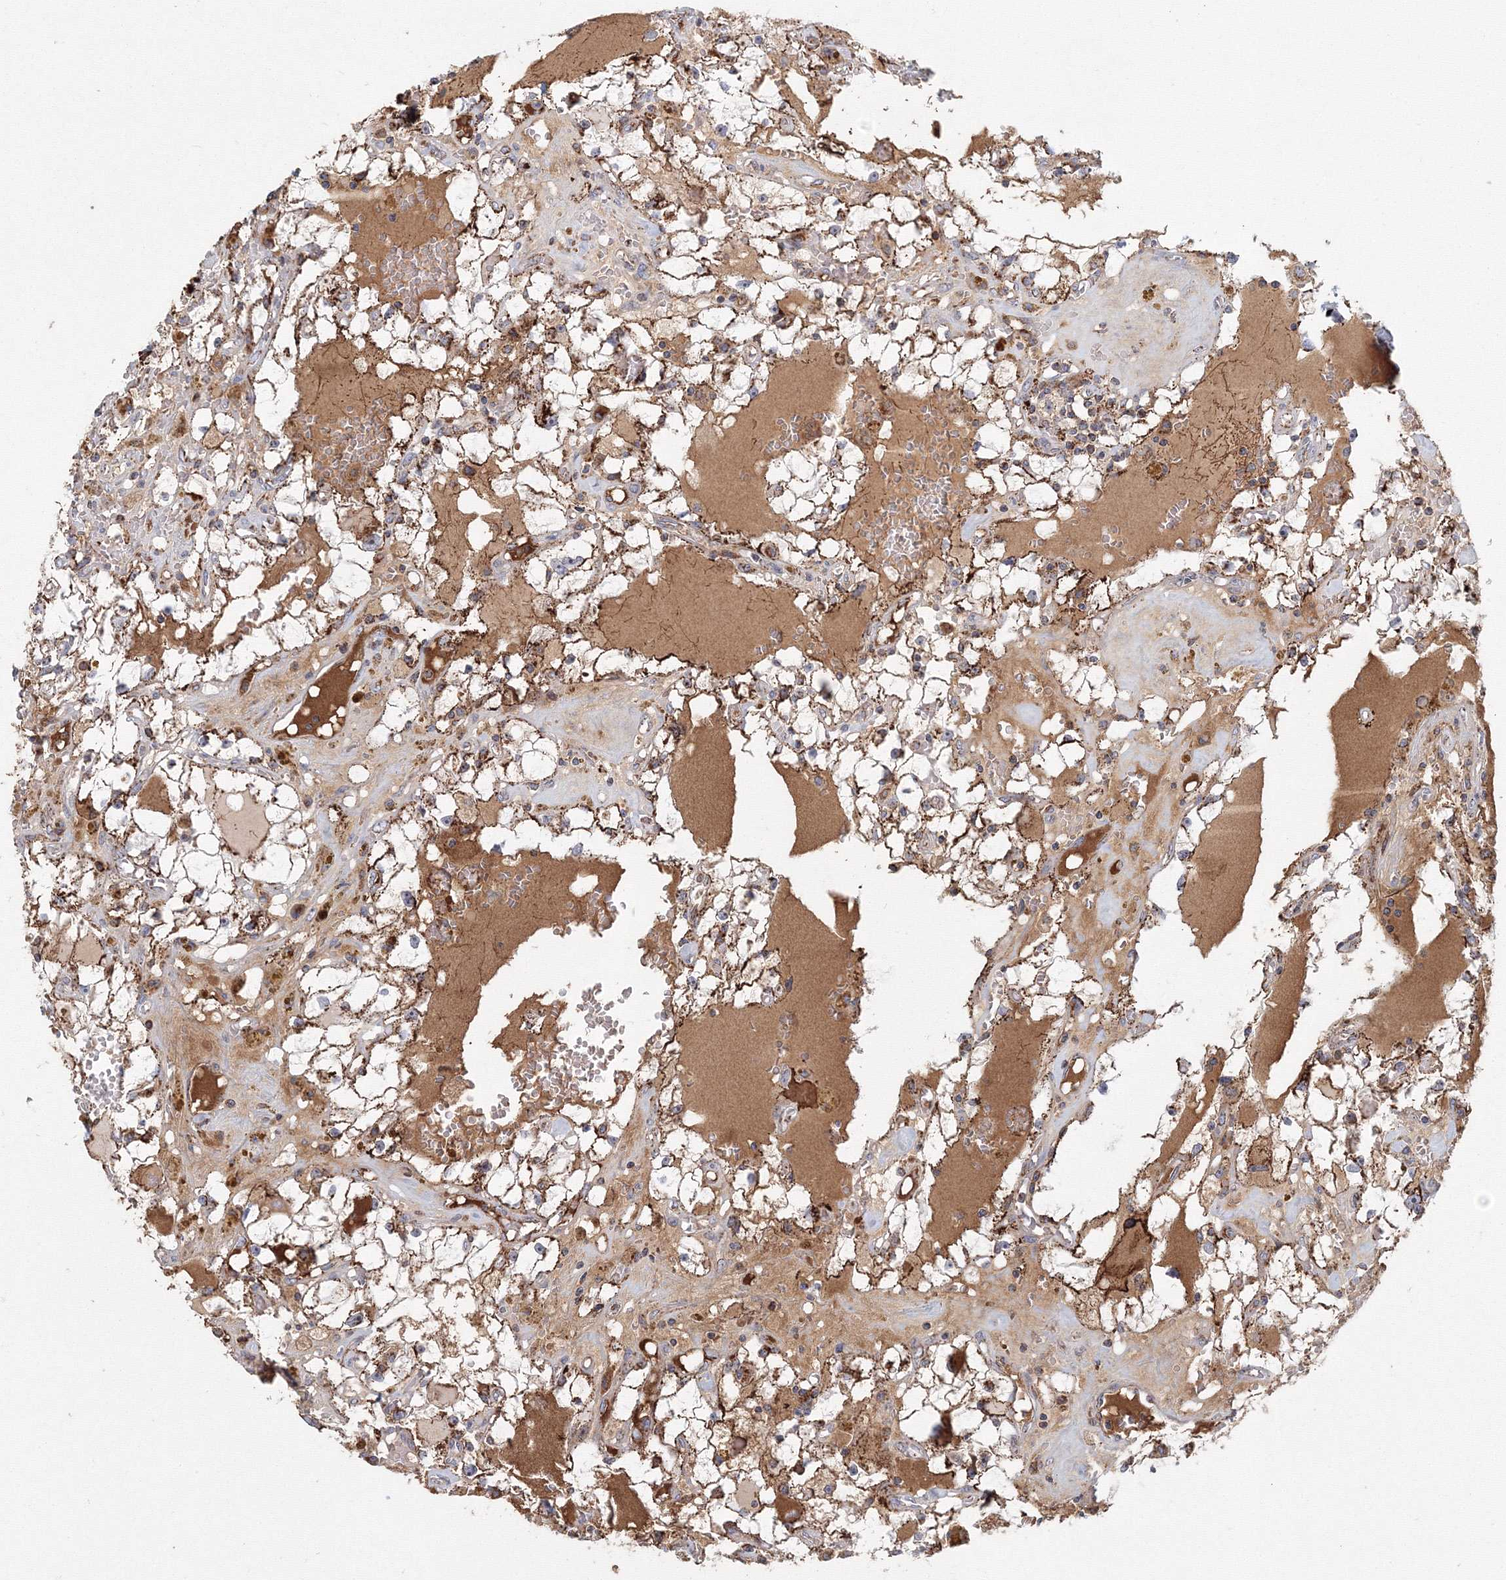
{"staining": {"intensity": "moderate", "quantity": "25%-75%", "location": "cytoplasmic/membranous"}, "tissue": "renal cancer", "cell_type": "Tumor cells", "image_type": "cancer", "snomed": [{"axis": "morphology", "description": "Adenocarcinoma, NOS"}, {"axis": "topography", "description": "Kidney"}], "caption": "Moderate cytoplasmic/membranous expression is identified in approximately 25%-75% of tumor cells in renal cancer (adenocarcinoma).", "gene": "GRPEL1", "patient": {"sex": "male", "age": 56}}